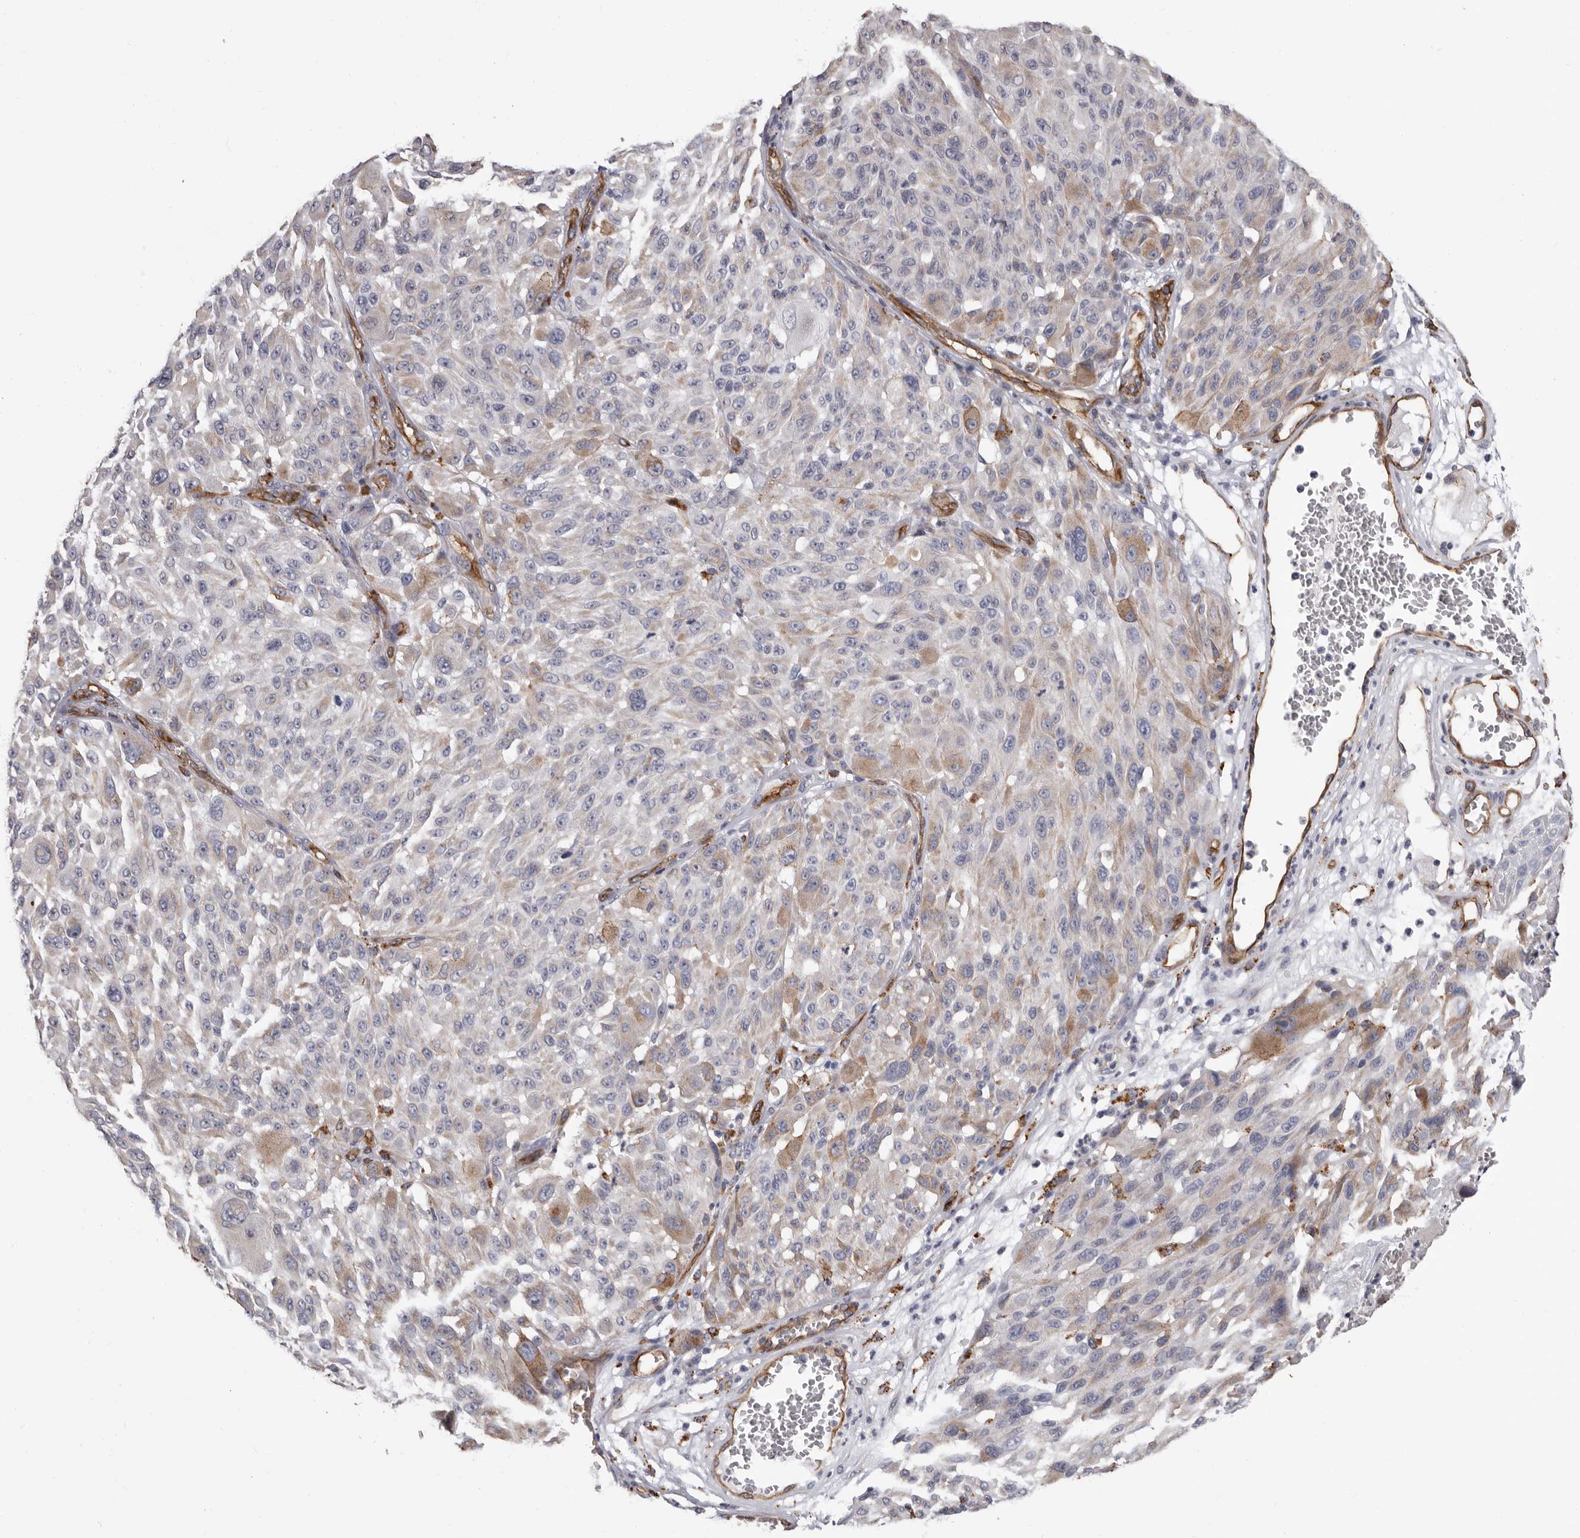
{"staining": {"intensity": "moderate", "quantity": "<25%", "location": "cytoplasmic/membranous"}, "tissue": "melanoma", "cell_type": "Tumor cells", "image_type": "cancer", "snomed": [{"axis": "morphology", "description": "Malignant melanoma, NOS"}, {"axis": "topography", "description": "Skin"}], "caption": "Immunohistochemical staining of malignant melanoma shows low levels of moderate cytoplasmic/membranous expression in approximately <25% of tumor cells.", "gene": "ADGRL4", "patient": {"sex": "male", "age": 83}}